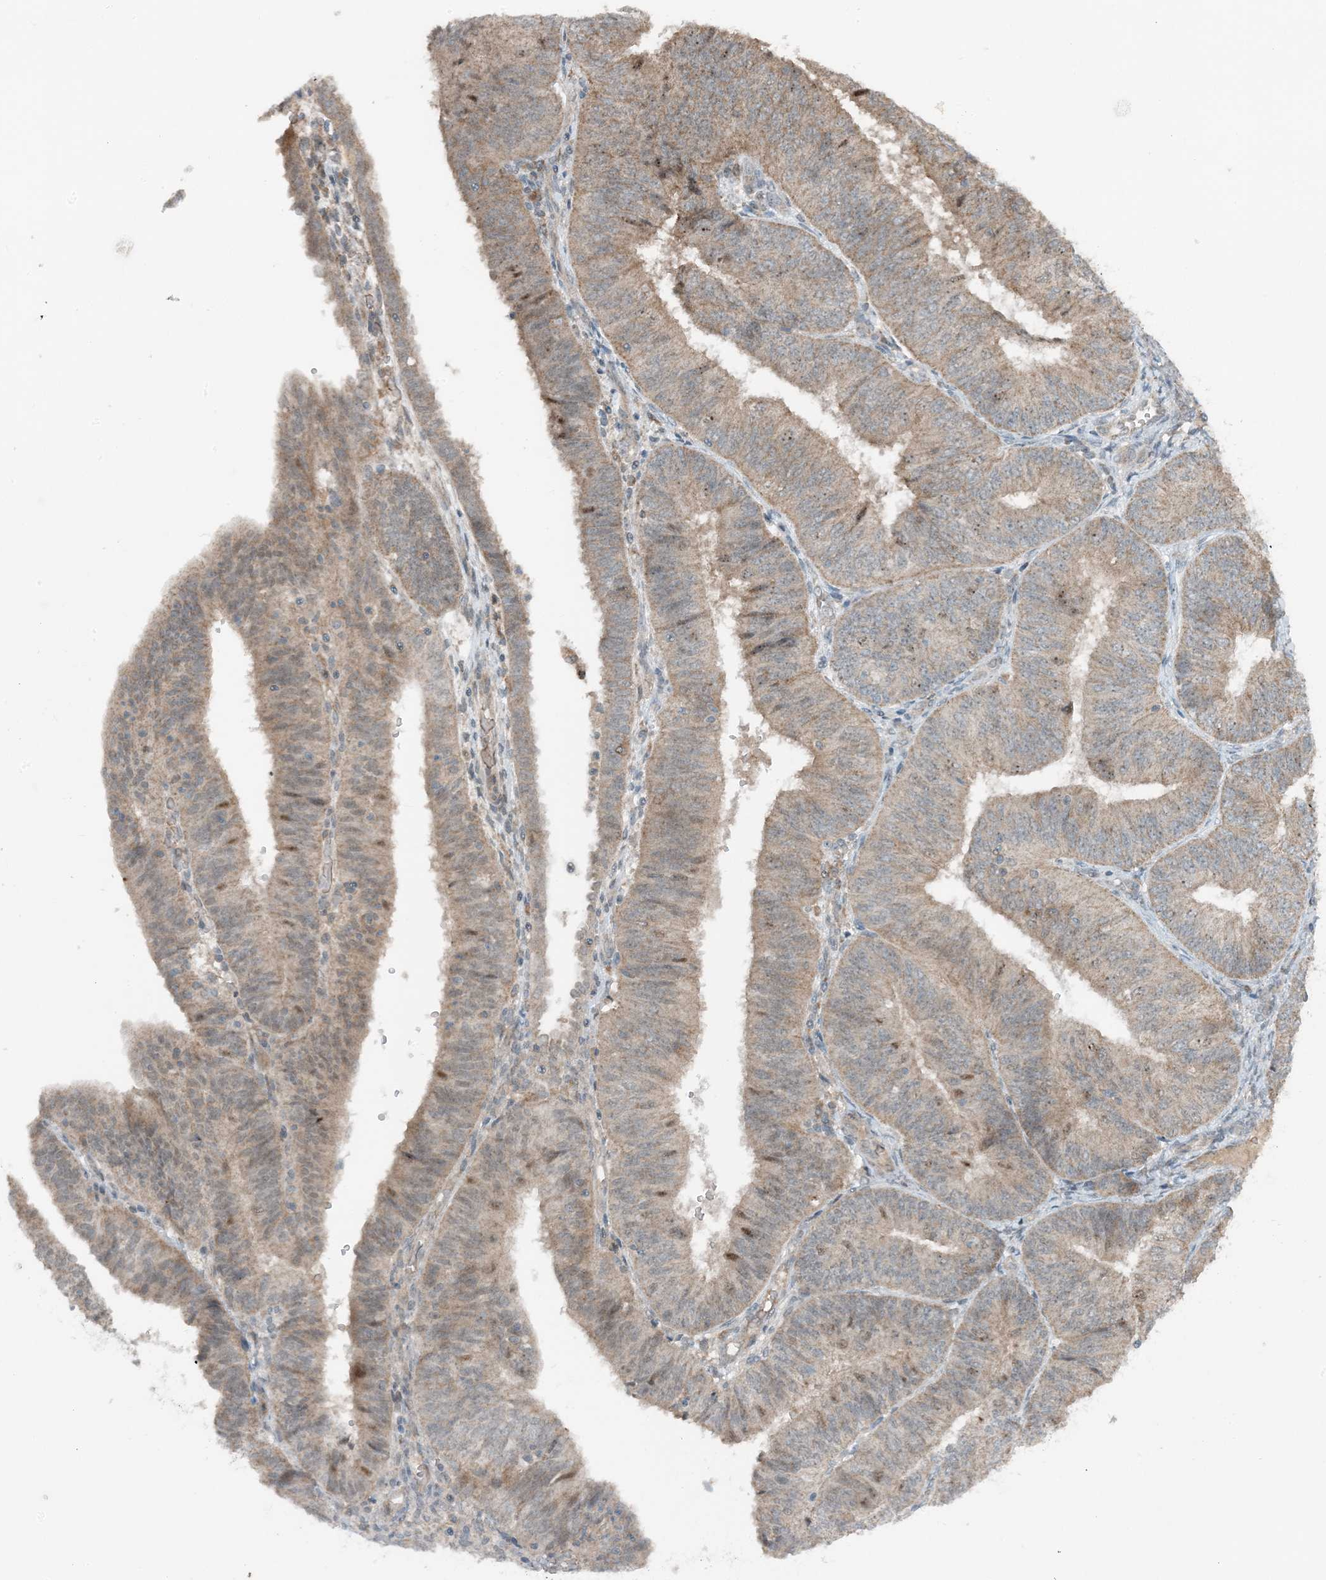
{"staining": {"intensity": "weak", "quantity": ">75%", "location": "cytoplasmic/membranous,nuclear"}, "tissue": "endometrial cancer", "cell_type": "Tumor cells", "image_type": "cancer", "snomed": [{"axis": "morphology", "description": "Adenocarcinoma, NOS"}, {"axis": "topography", "description": "Endometrium"}], "caption": "Brown immunohistochemical staining in endometrial adenocarcinoma displays weak cytoplasmic/membranous and nuclear expression in about >75% of tumor cells. Nuclei are stained in blue.", "gene": "MITD1", "patient": {"sex": "female", "age": 58}}